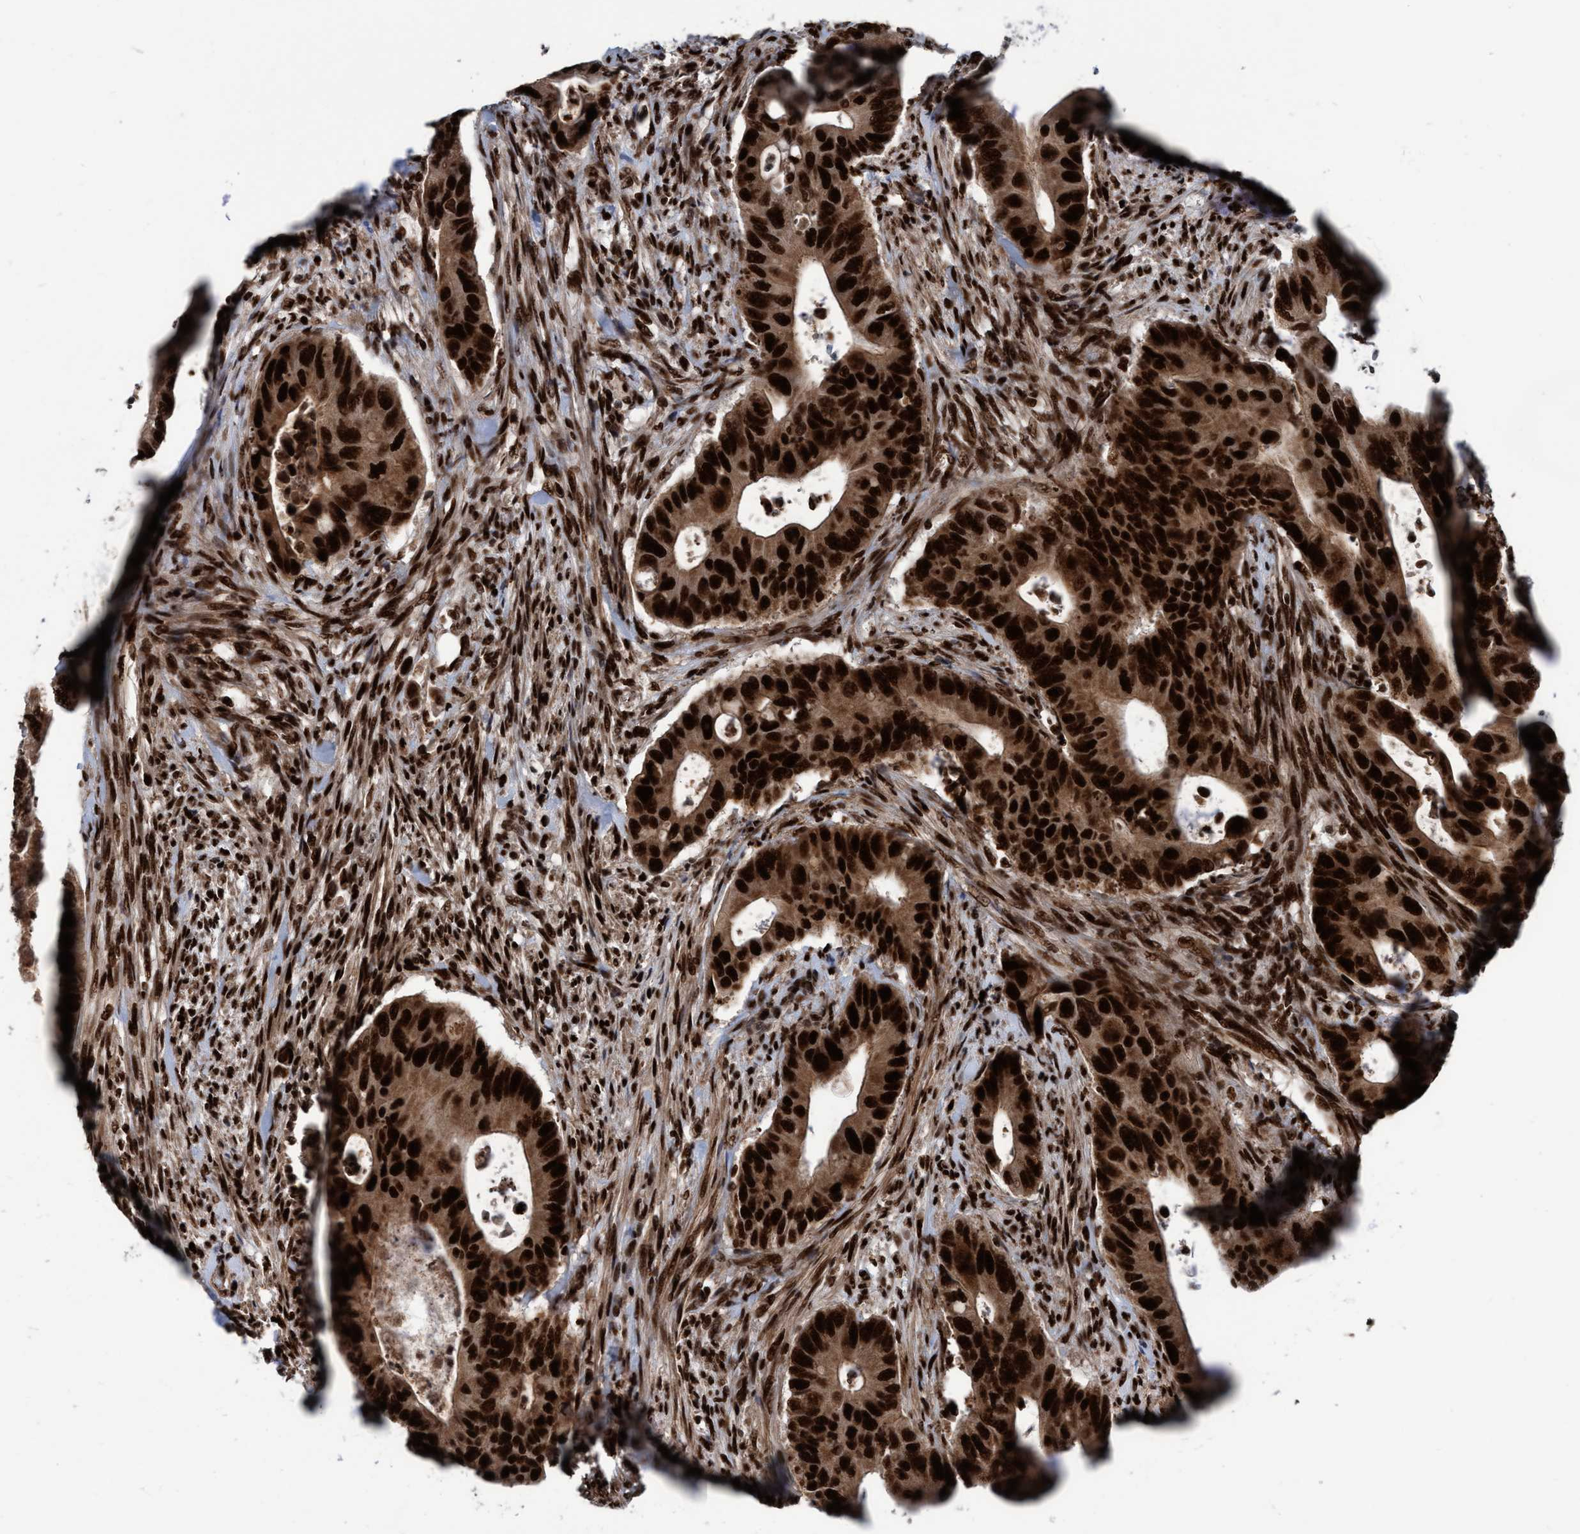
{"staining": {"intensity": "strong", "quantity": ">75%", "location": "cytoplasmic/membranous,nuclear"}, "tissue": "colorectal cancer", "cell_type": "Tumor cells", "image_type": "cancer", "snomed": [{"axis": "morphology", "description": "Adenocarcinoma, NOS"}, {"axis": "topography", "description": "Rectum"}], "caption": "Protein expression analysis of human colorectal adenocarcinoma reveals strong cytoplasmic/membranous and nuclear staining in about >75% of tumor cells. (DAB IHC with brightfield microscopy, high magnification).", "gene": "TOPBP1", "patient": {"sex": "female", "age": 57}}